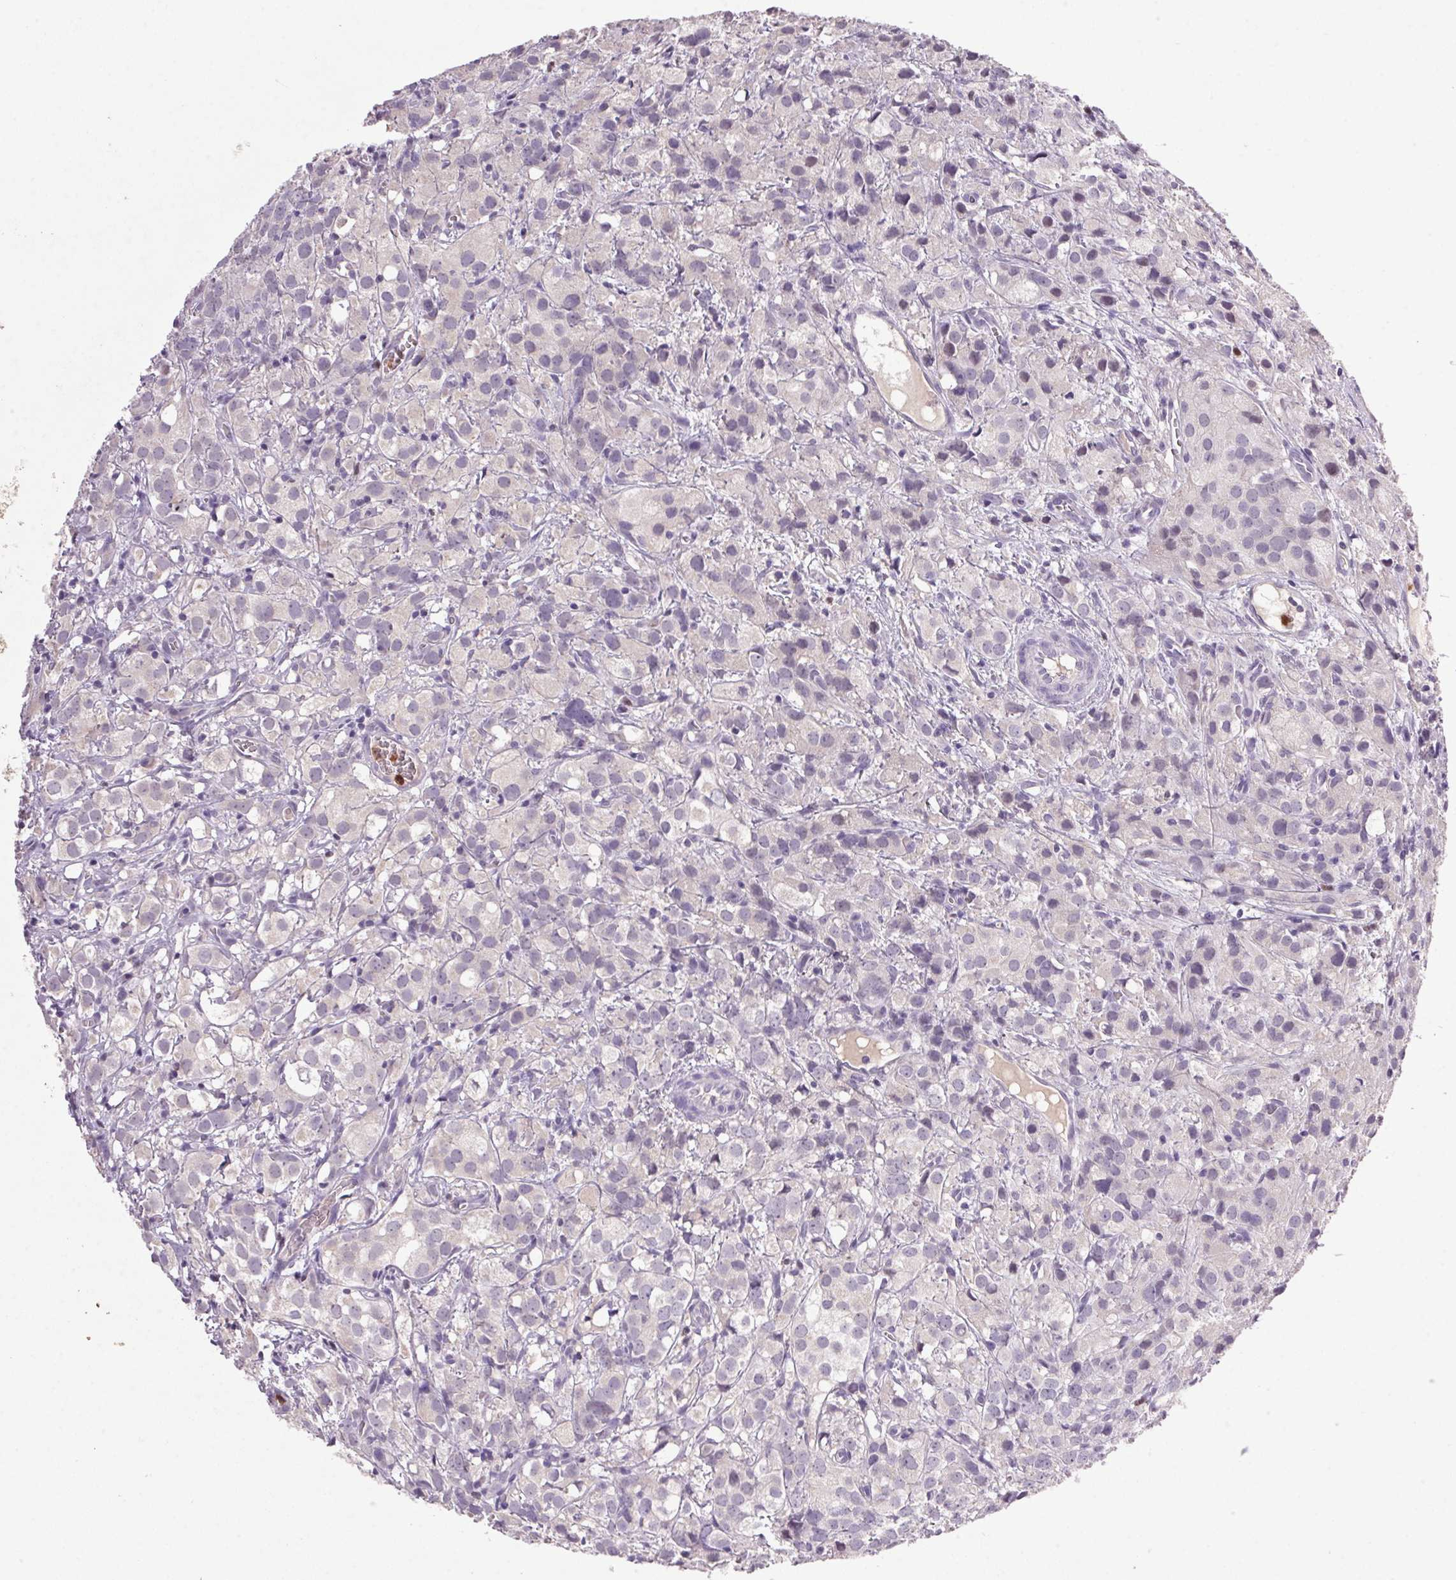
{"staining": {"intensity": "negative", "quantity": "none", "location": "none"}, "tissue": "prostate cancer", "cell_type": "Tumor cells", "image_type": "cancer", "snomed": [{"axis": "morphology", "description": "Adenocarcinoma, High grade"}, {"axis": "topography", "description": "Prostate"}], "caption": "High magnification brightfield microscopy of prostate cancer stained with DAB (brown) and counterstained with hematoxylin (blue): tumor cells show no significant staining. Nuclei are stained in blue.", "gene": "TRDN", "patient": {"sex": "male", "age": 86}}